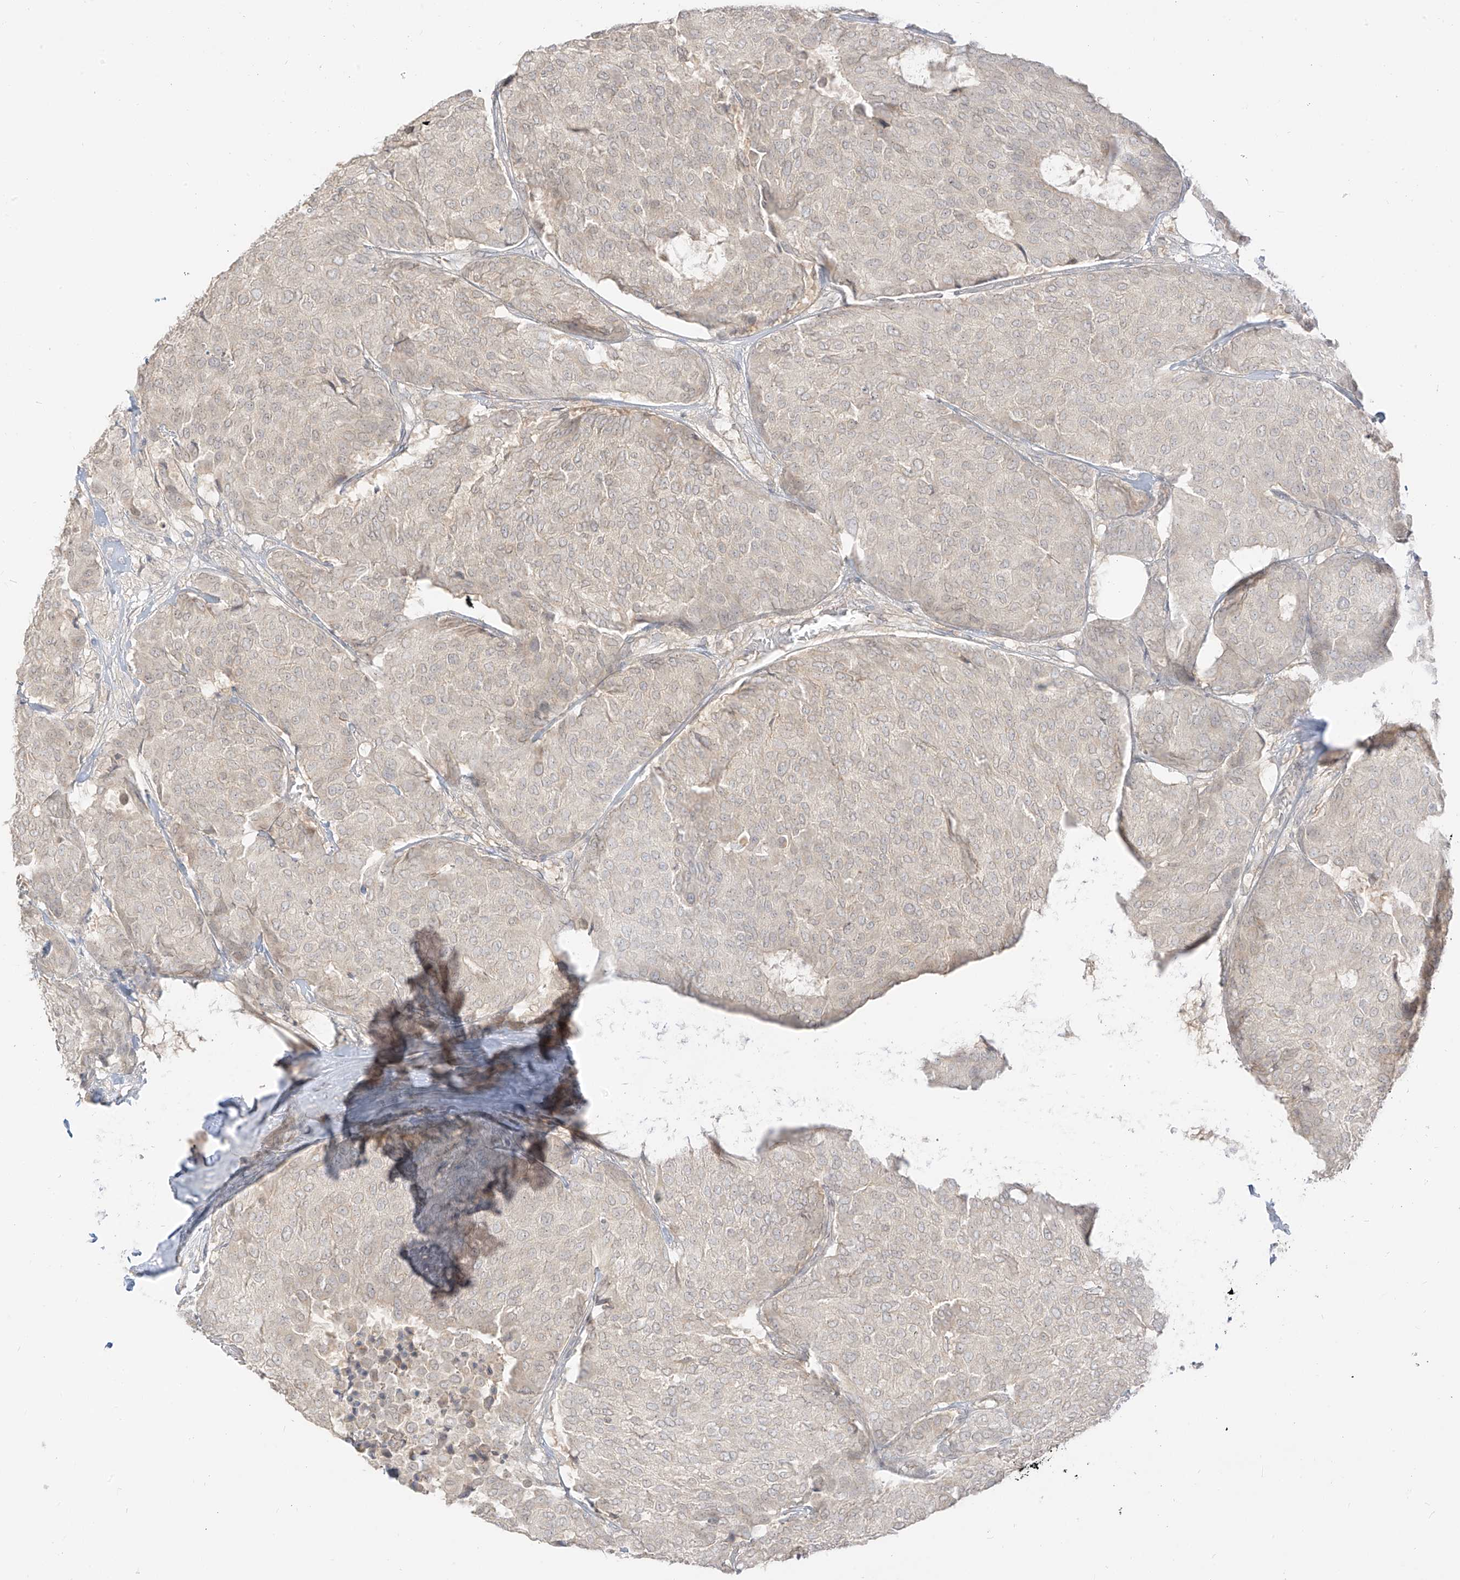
{"staining": {"intensity": "negative", "quantity": "none", "location": "none"}, "tissue": "breast cancer", "cell_type": "Tumor cells", "image_type": "cancer", "snomed": [{"axis": "morphology", "description": "Duct carcinoma"}, {"axis": "topography", "description": "Breast"}], "caption": "This is a image of immunohistochemistry staining of breast infiltrating ductal carcinoma, which shows no expression in tumor cells.", "gene": "LIPT1", "patient": {"sex": "female", "age": 75}}